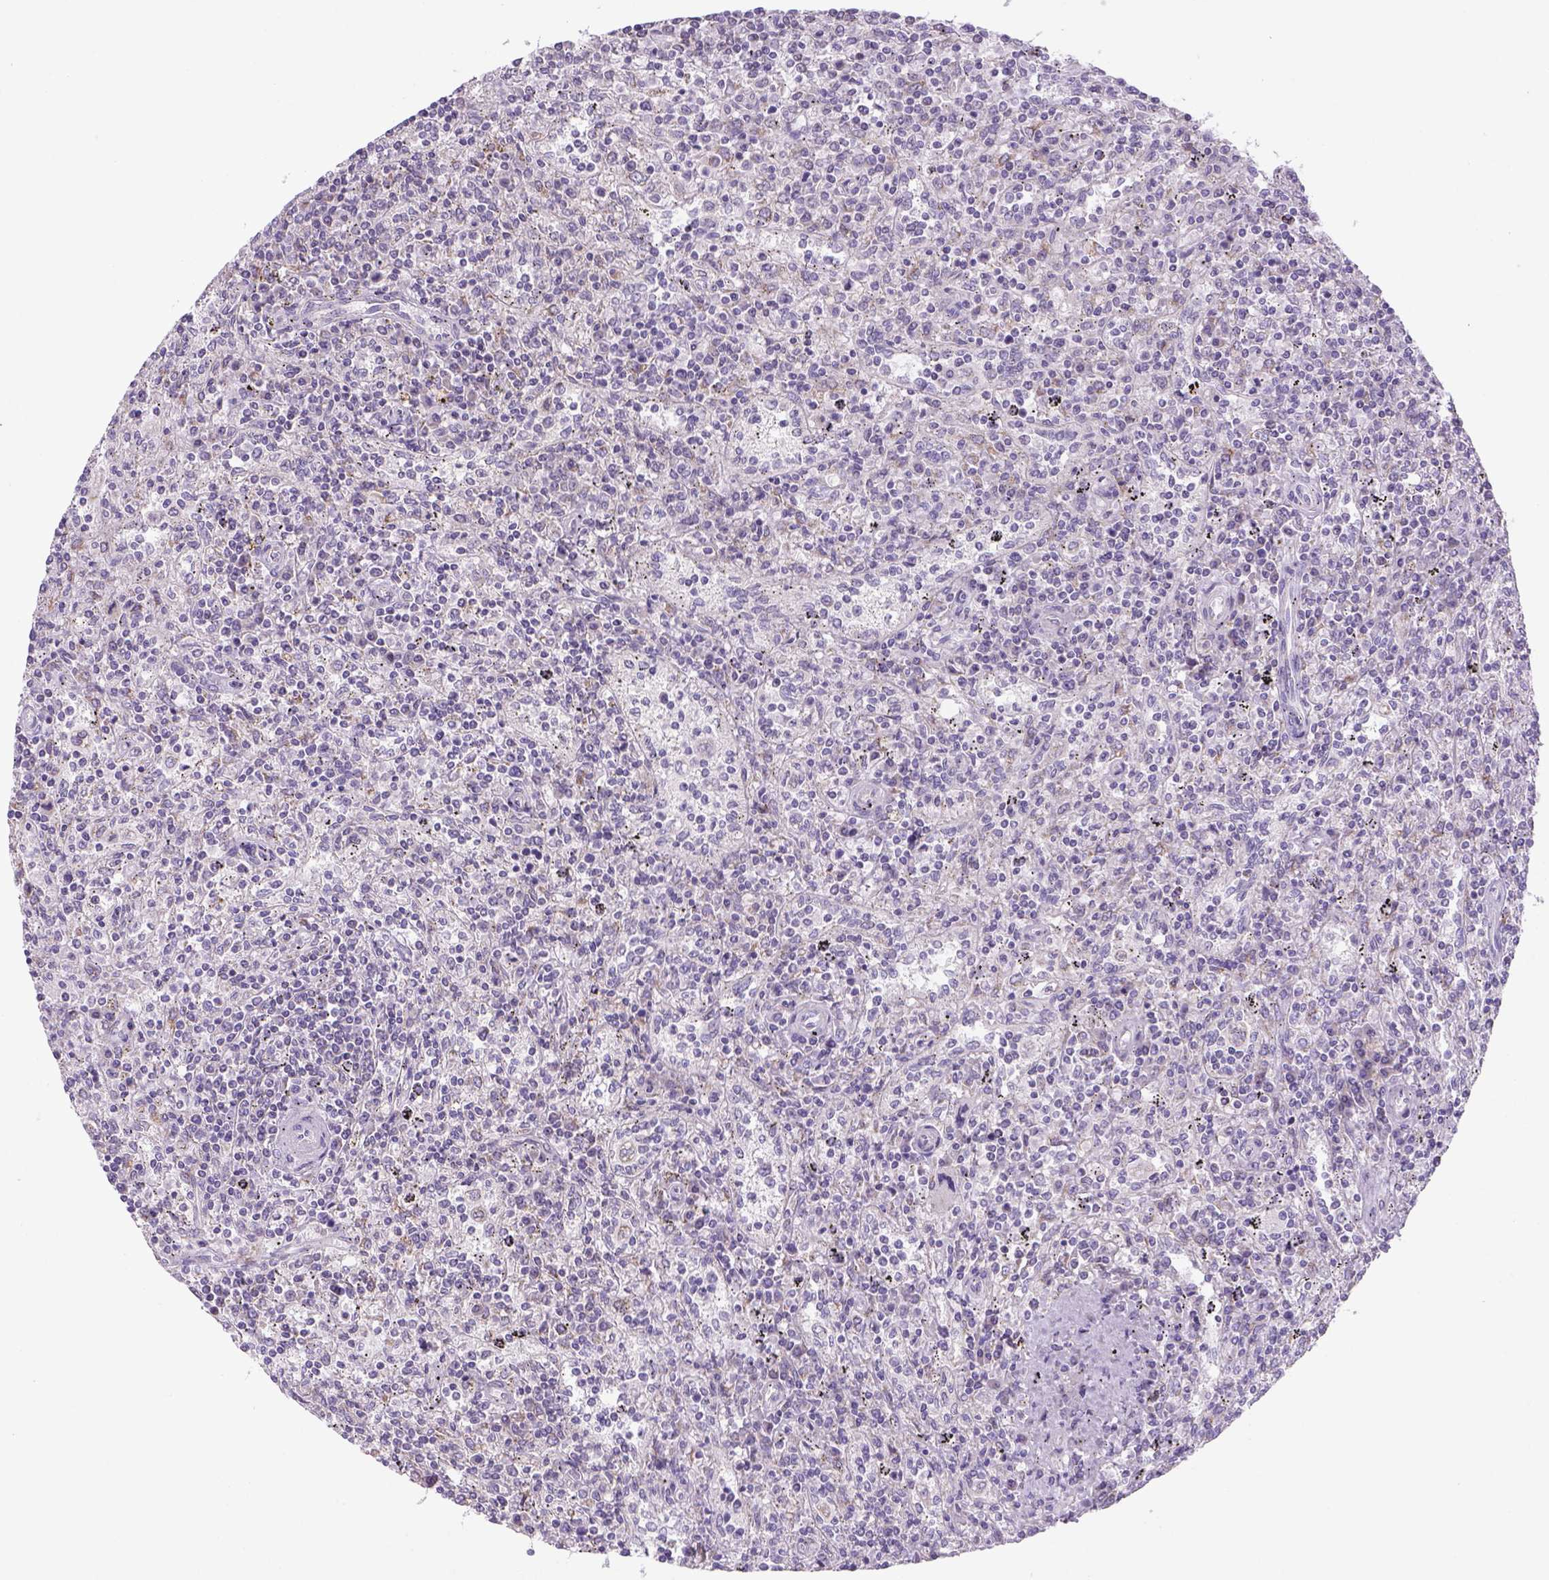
{"staining": {"intensity": "weak", "quantity": "<25%", "location": "cytoplasmic/membranous"}, "tissue": "lymphoma", "cell_type": "Tumor cells", "image_type": "cancer", "snomed": [{"axis": "morphology", "description": "Malignant lymphoma, non-Hodgkin's type, Low grade"}, {"axis": "topography", "description": "Spleen"}], "caption": "This is a image of immunohistochemistry (IHC) staining of malignant lymphoma, non-Hodgkin's type (low-grade), which shows no staining in tumor cells.", "gene": "ADGRV1", "patient": {"sex": "male", "age": 62}}